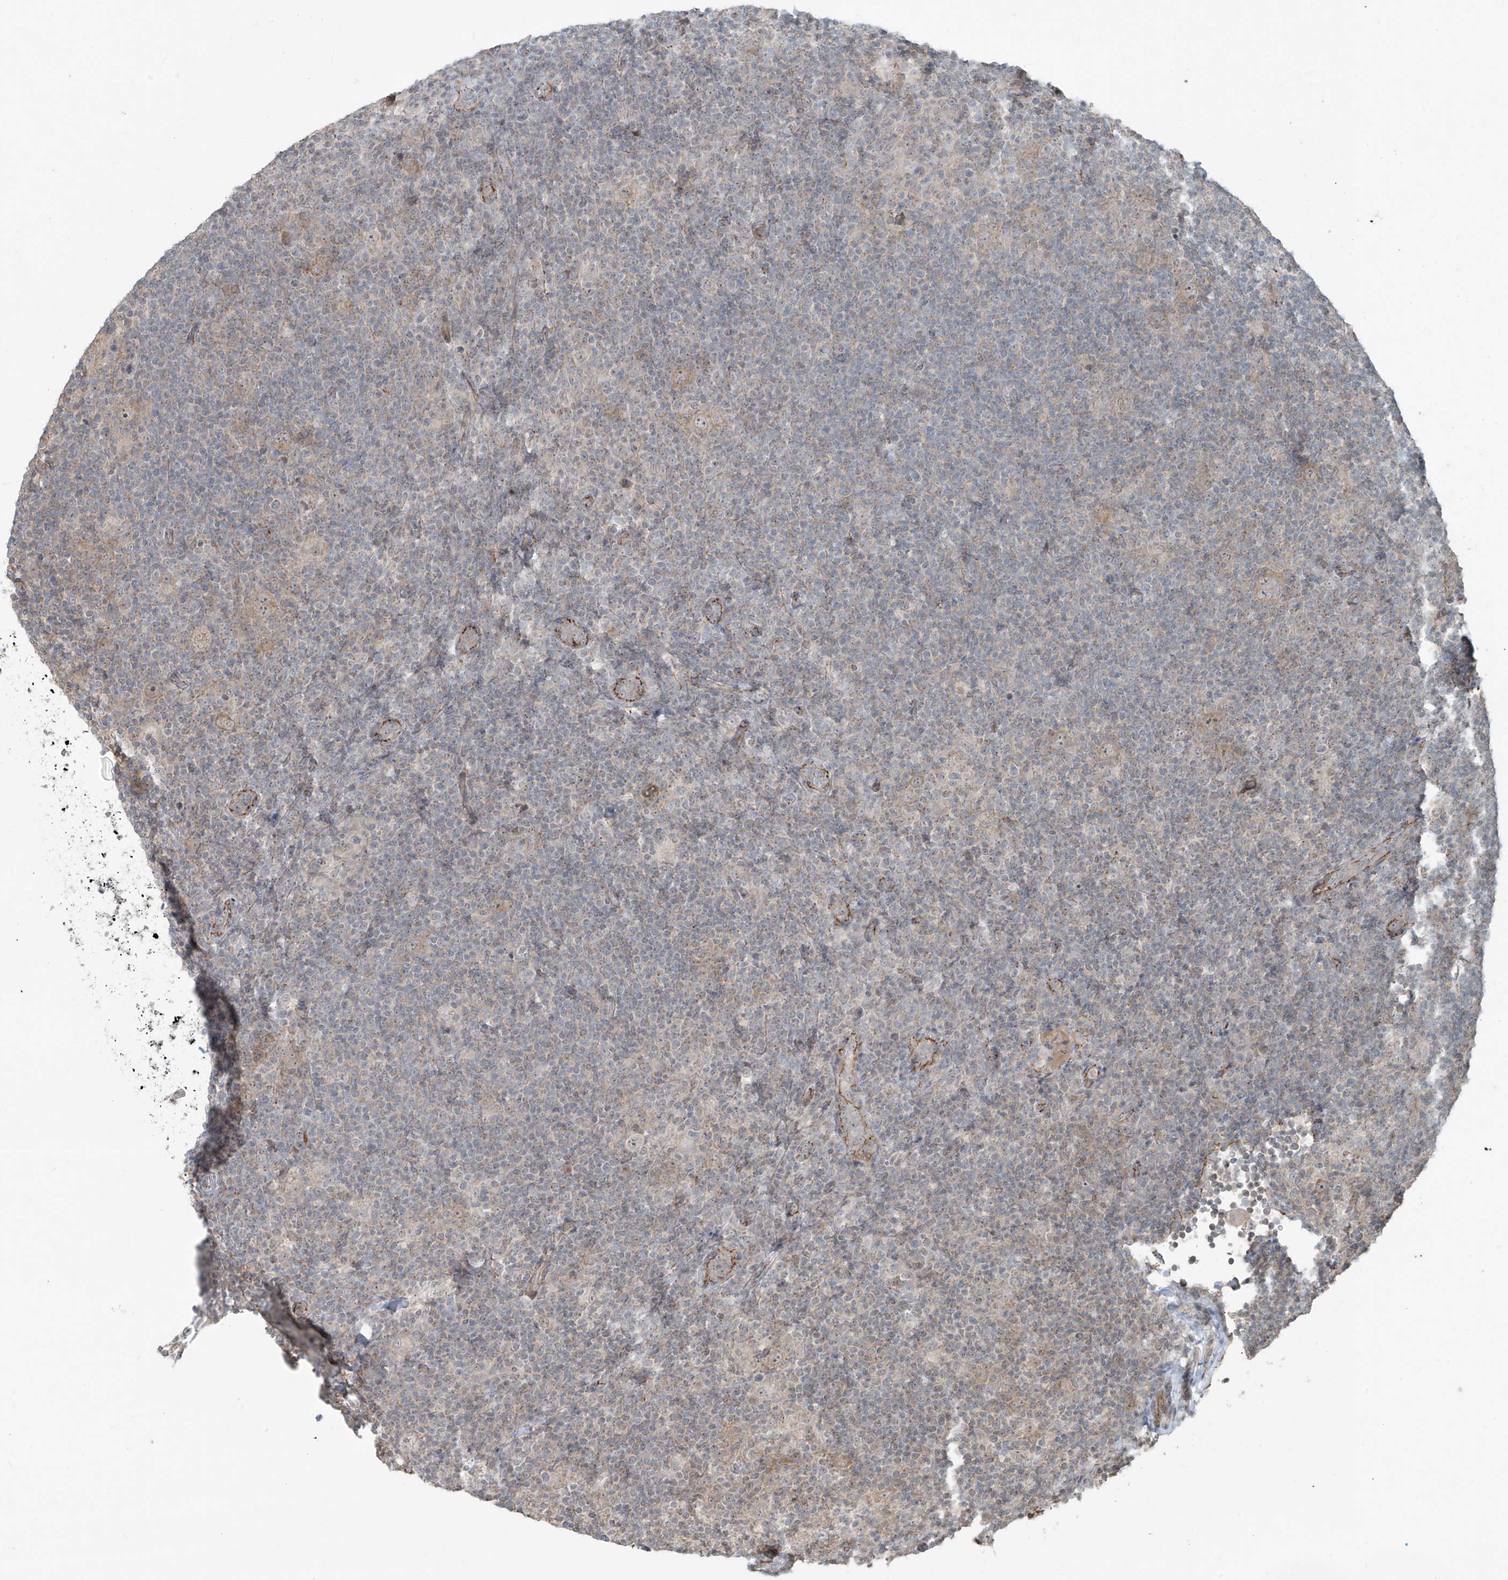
{"staining": {"intensity": "weak", "quantity": ">75%", "location": "cytoplasmic/membranous"}, "tissue": "lymphoma", "cell_type": "Tumor cells", "image_type": "cancer", "snomed": [{"axis": "morphology", "description": "Hodgkin's disease, NOS"}, {"axis": "topography", "description": "Lymph node"}], "caption": "Protein staining of lymphoma tissue demonstrates weak cytoplasmic/membranous staining in approximately >75% of tumor cells.", "gene": "ZNF16", "patient": {"sex": "female", "age": 57}}